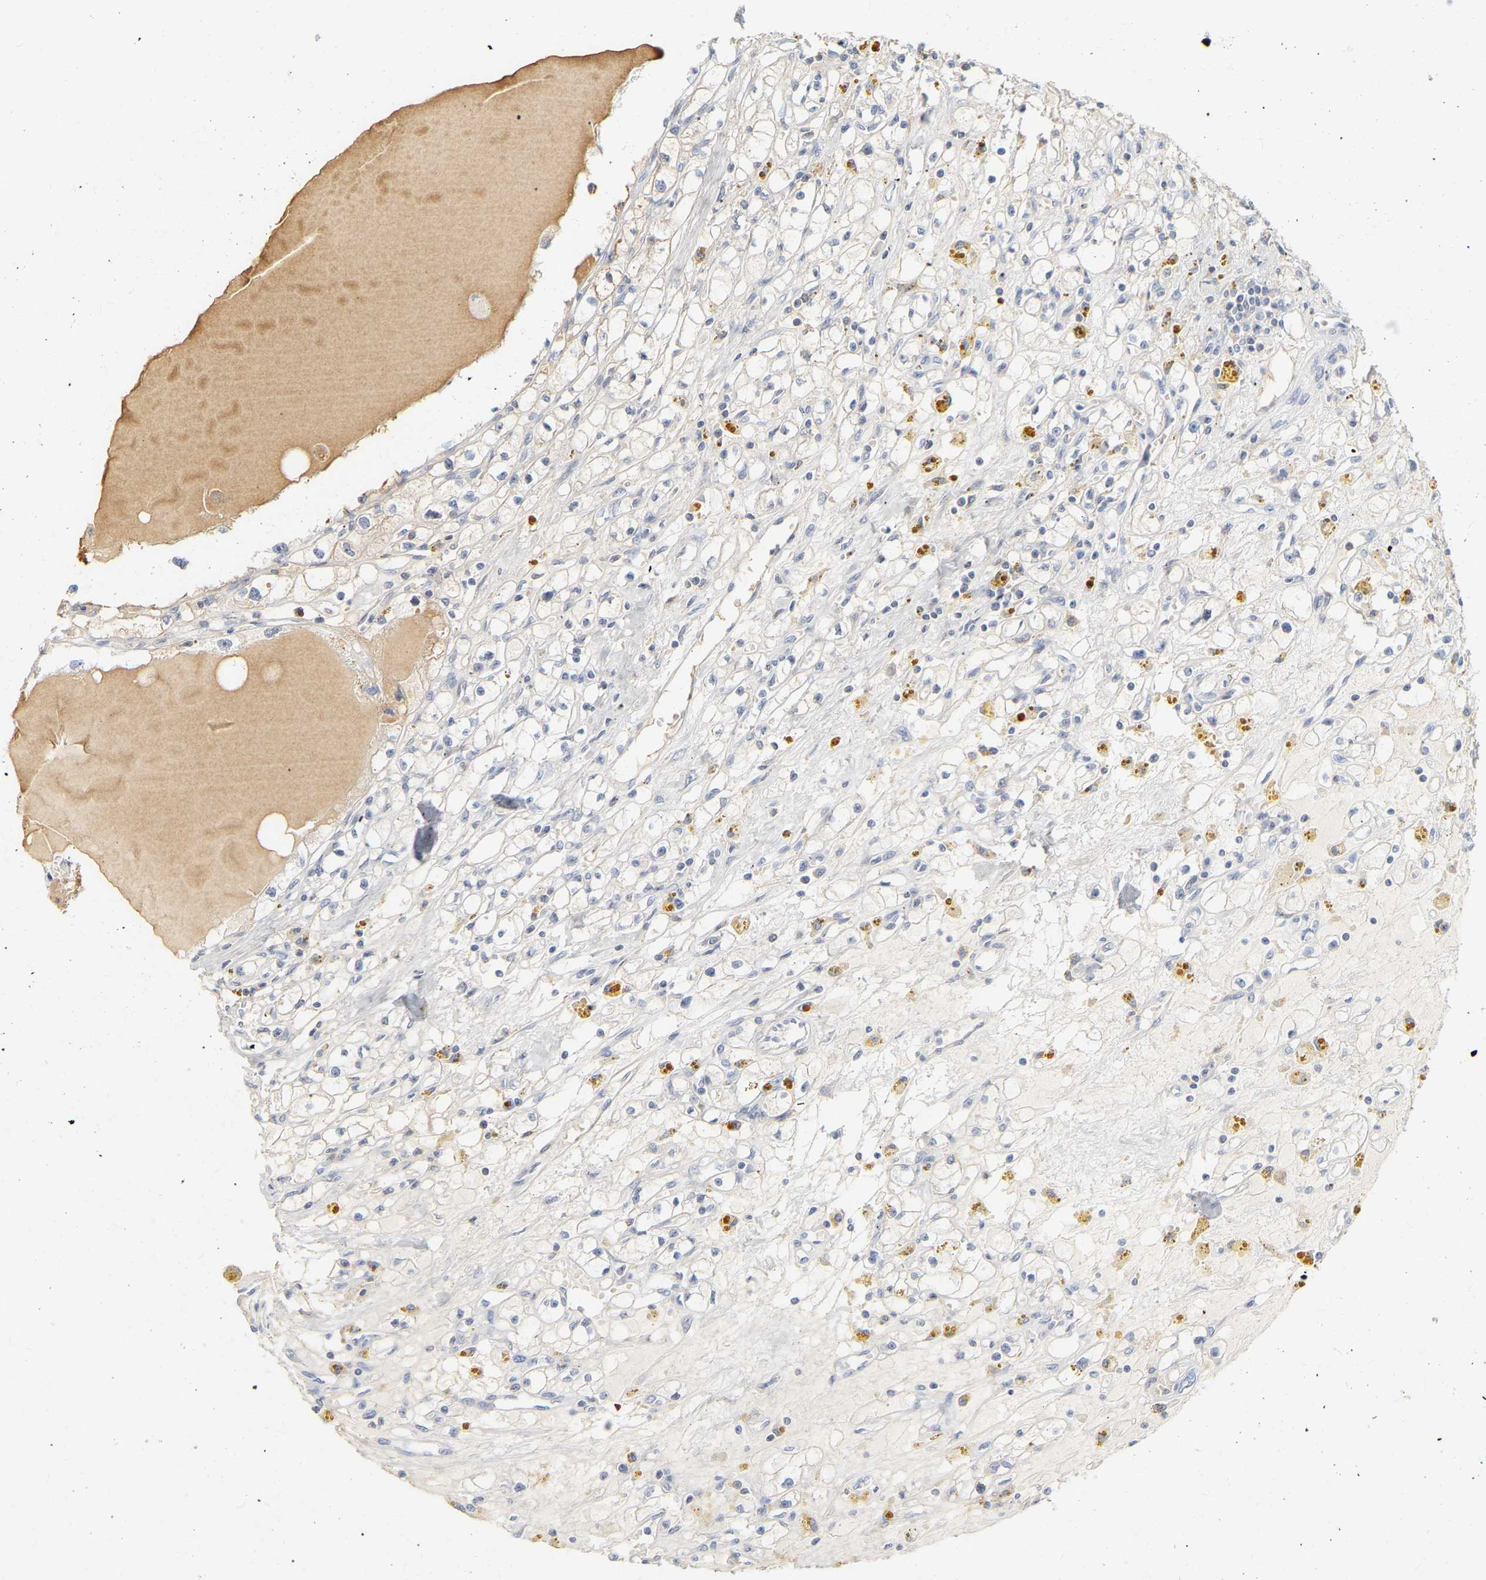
{"staining": {"intensity": "negative", "quantity": "none", "location": "none"}, "tissue": "renal cancer", "cell_type": "Tumor cells", "image_type": "cancer", "snomed": [{"axis": "morphology", "description": "Adenocarcinoma, NOS"}, {"axis": "topography", "description": "Kidney"}], "caption": "Immunohistochemical staining of human adenocarcinoma (renal) reveals no significant expression in tumor cells.", "gene": "GNAS", "patient": {"sex": "male", "age": 56}}